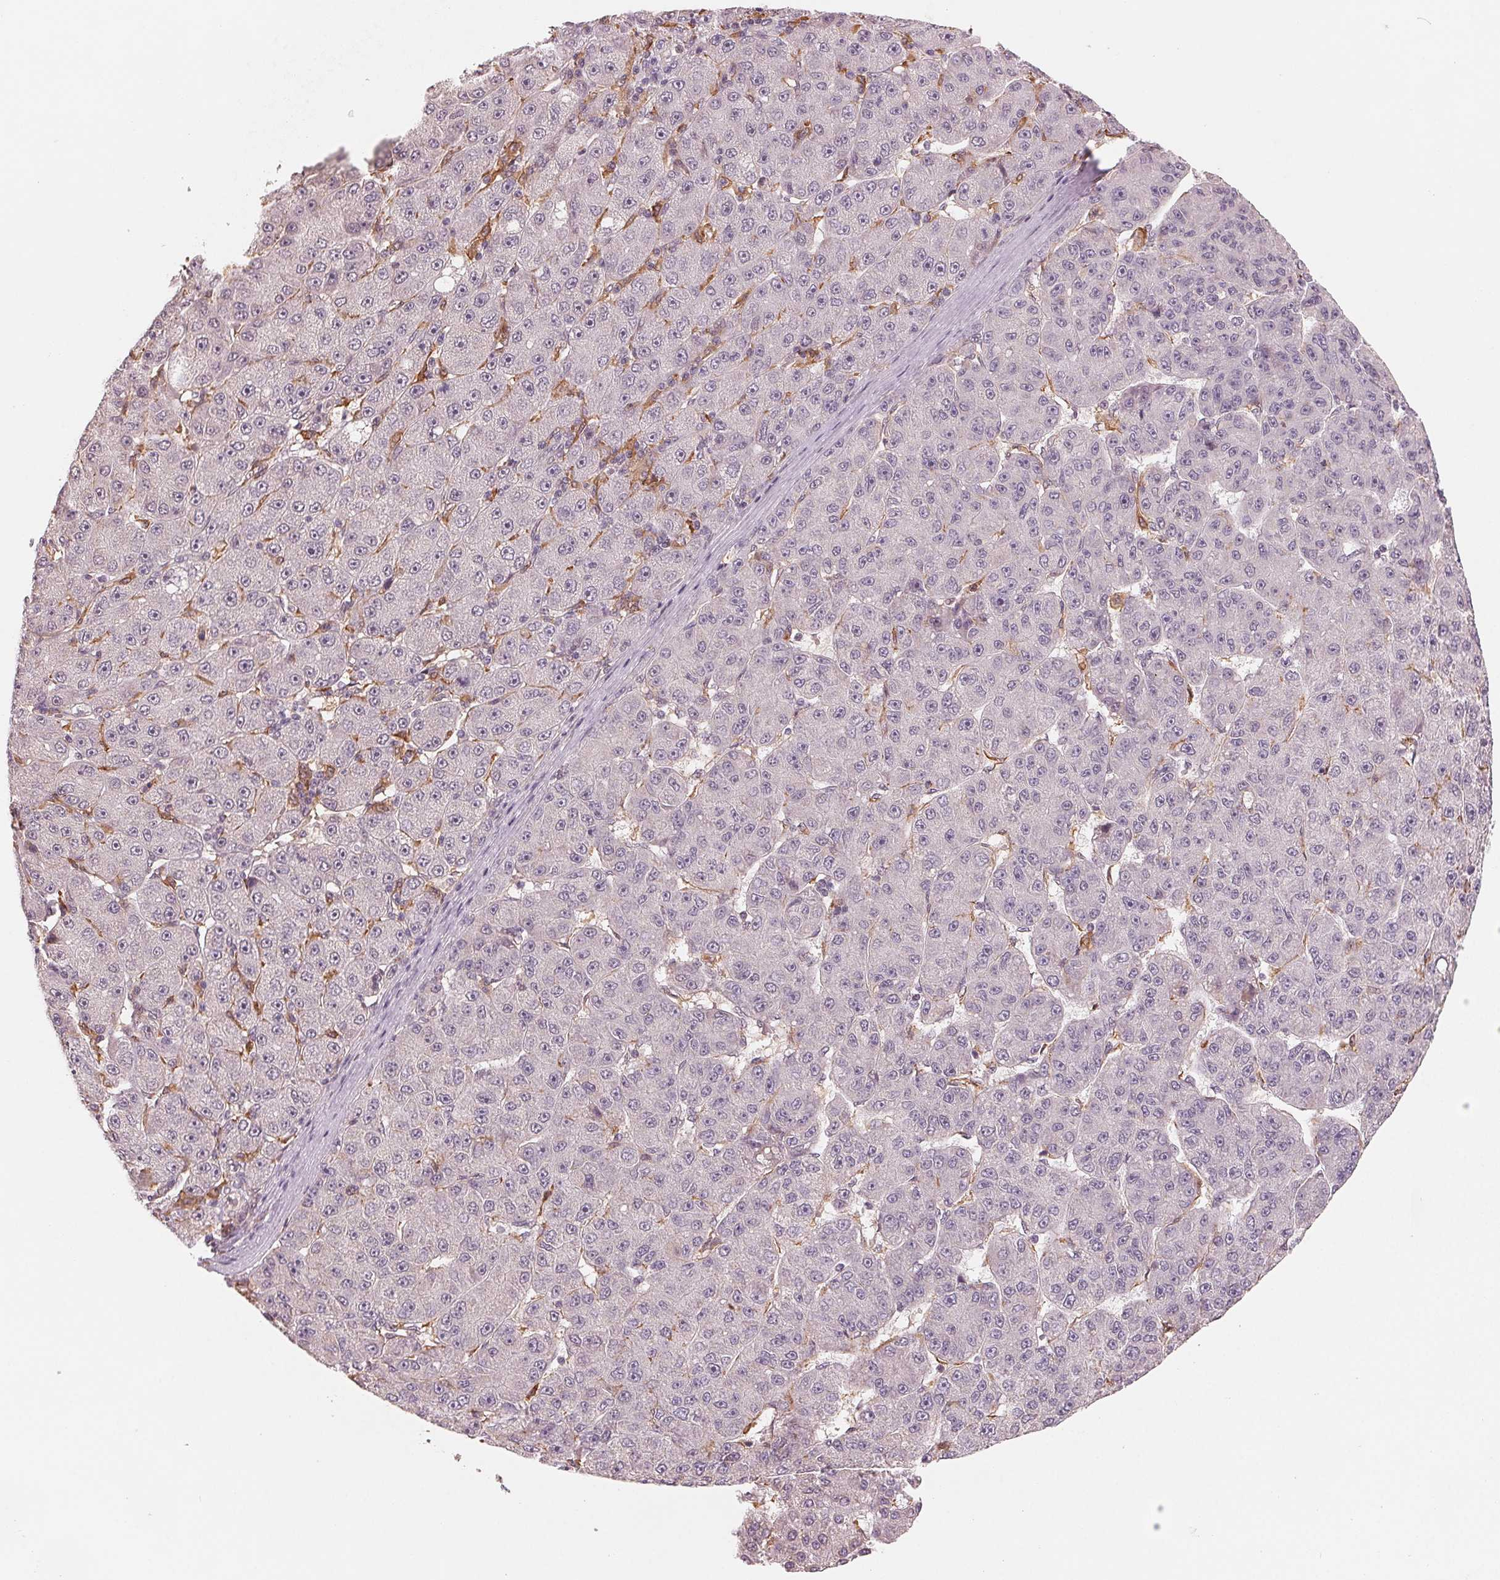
{"staining": {"intensity": "negative", "quantity": "none", "location": "none"}, "tissue": "liver cancer", "cell_type": "Tumor cells", "image_type": "cancer", "snomed": [{"axis": "morphology", "description": "Carcinoma, Hepatocellular, NOS"}, {"axis": "topography", "description": "Liver"}], "caption": "Liver cancer stained for a protein using immunohistochemistry shows no positivity tumor cells.", "gene": "IL9R", "patient": {"sex": "male", "age": 67}}